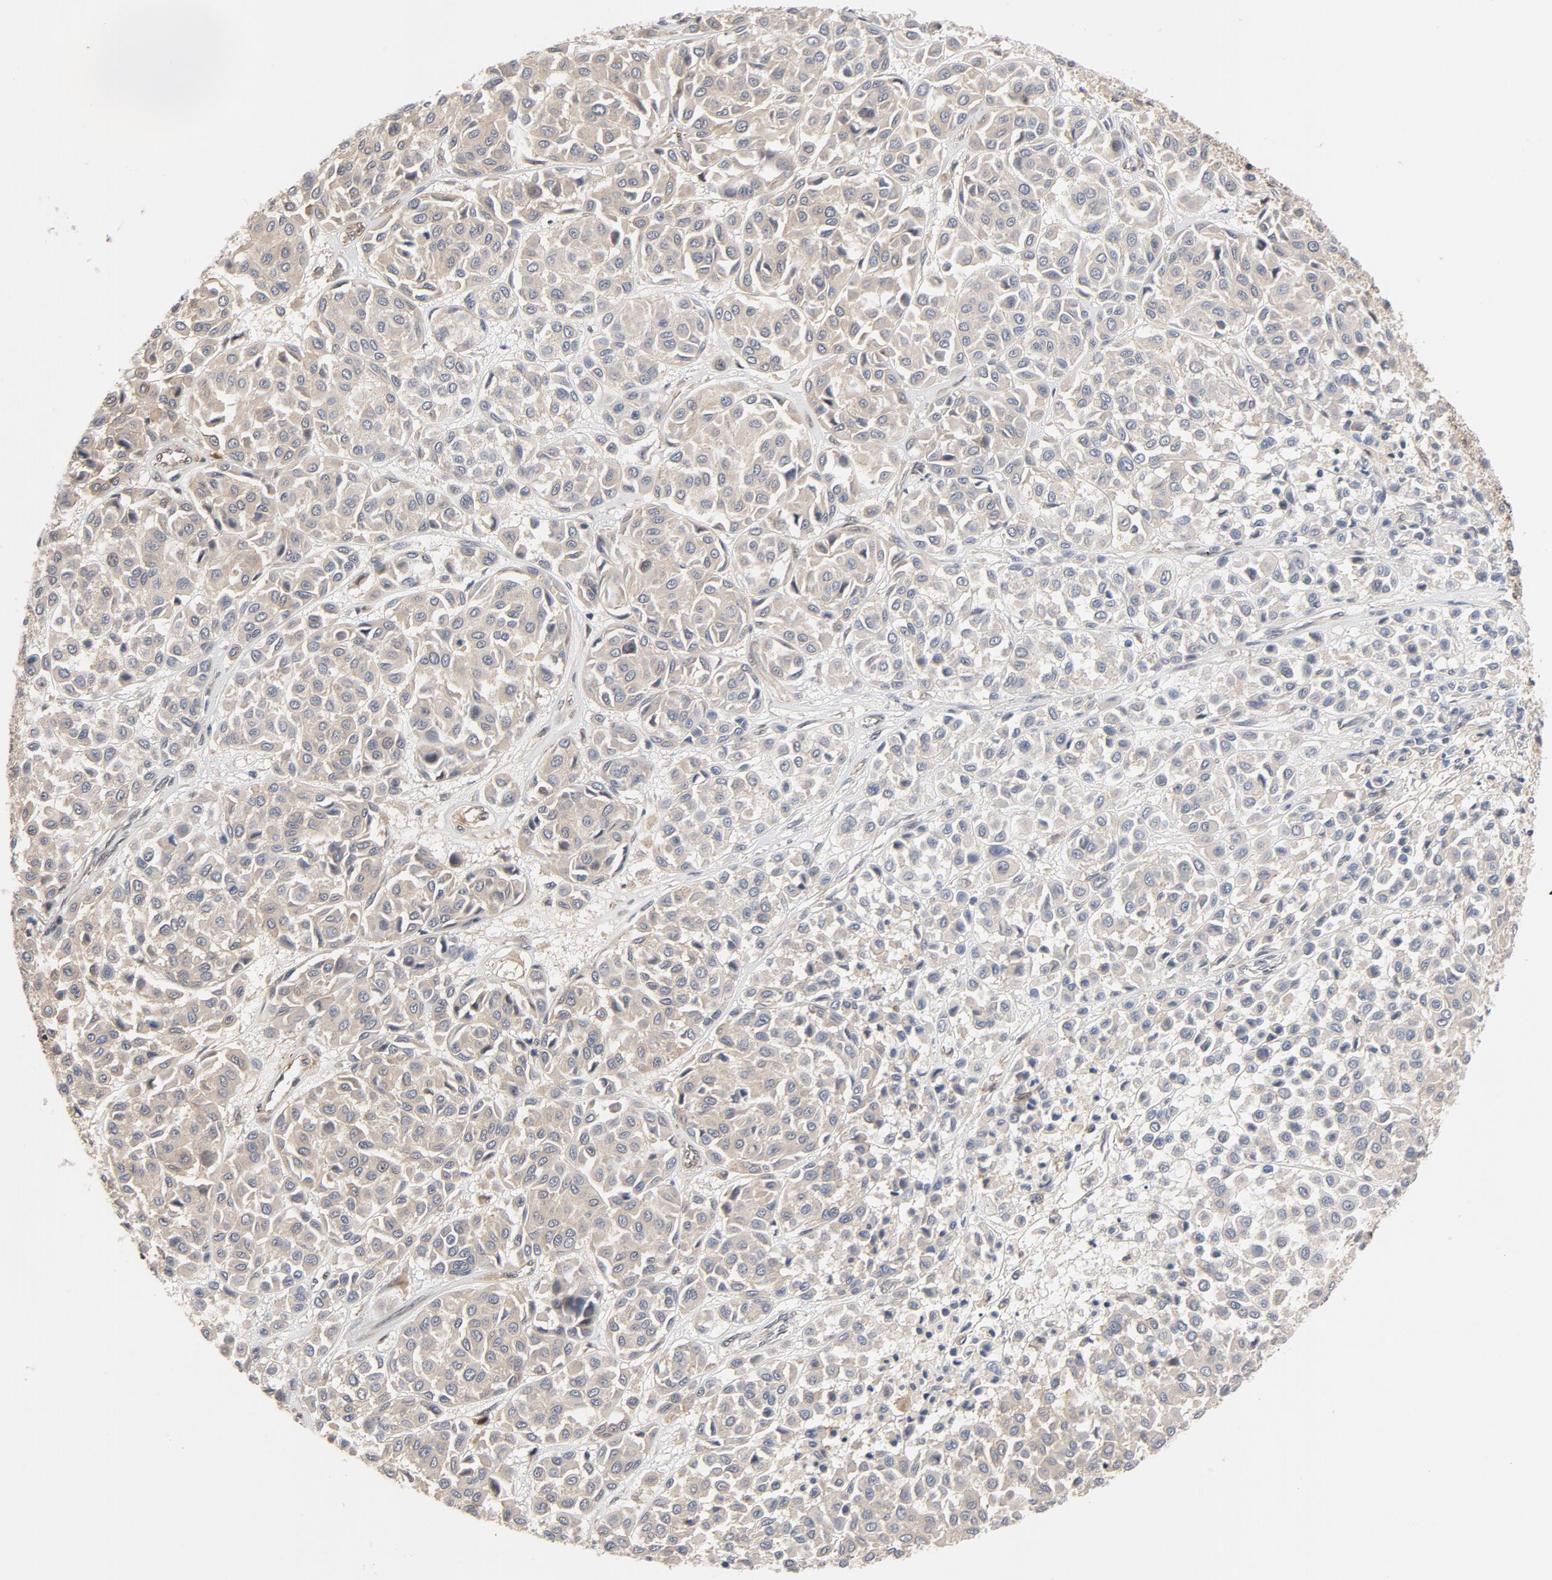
{"staining": {"intensity": "negative", "quantity": "none", "location": "none"}, "tissue": "melanoma", "cell_type": "Tumor cells", "image_type": "cancer", "snomed": [{"axis": "morphology", "description": "Malignant melanoma, Metastatic site"}, {"axis": "topography", "description": "Soft tissue"}], "caption": "Immunohistochemical staining of human melanoma reveals no significant staining in tumor cells. (DAB IHC with hematoxylin counter stain).", "gene": "PITPNM2", "patient": {"sex": "male", "age": 41}}